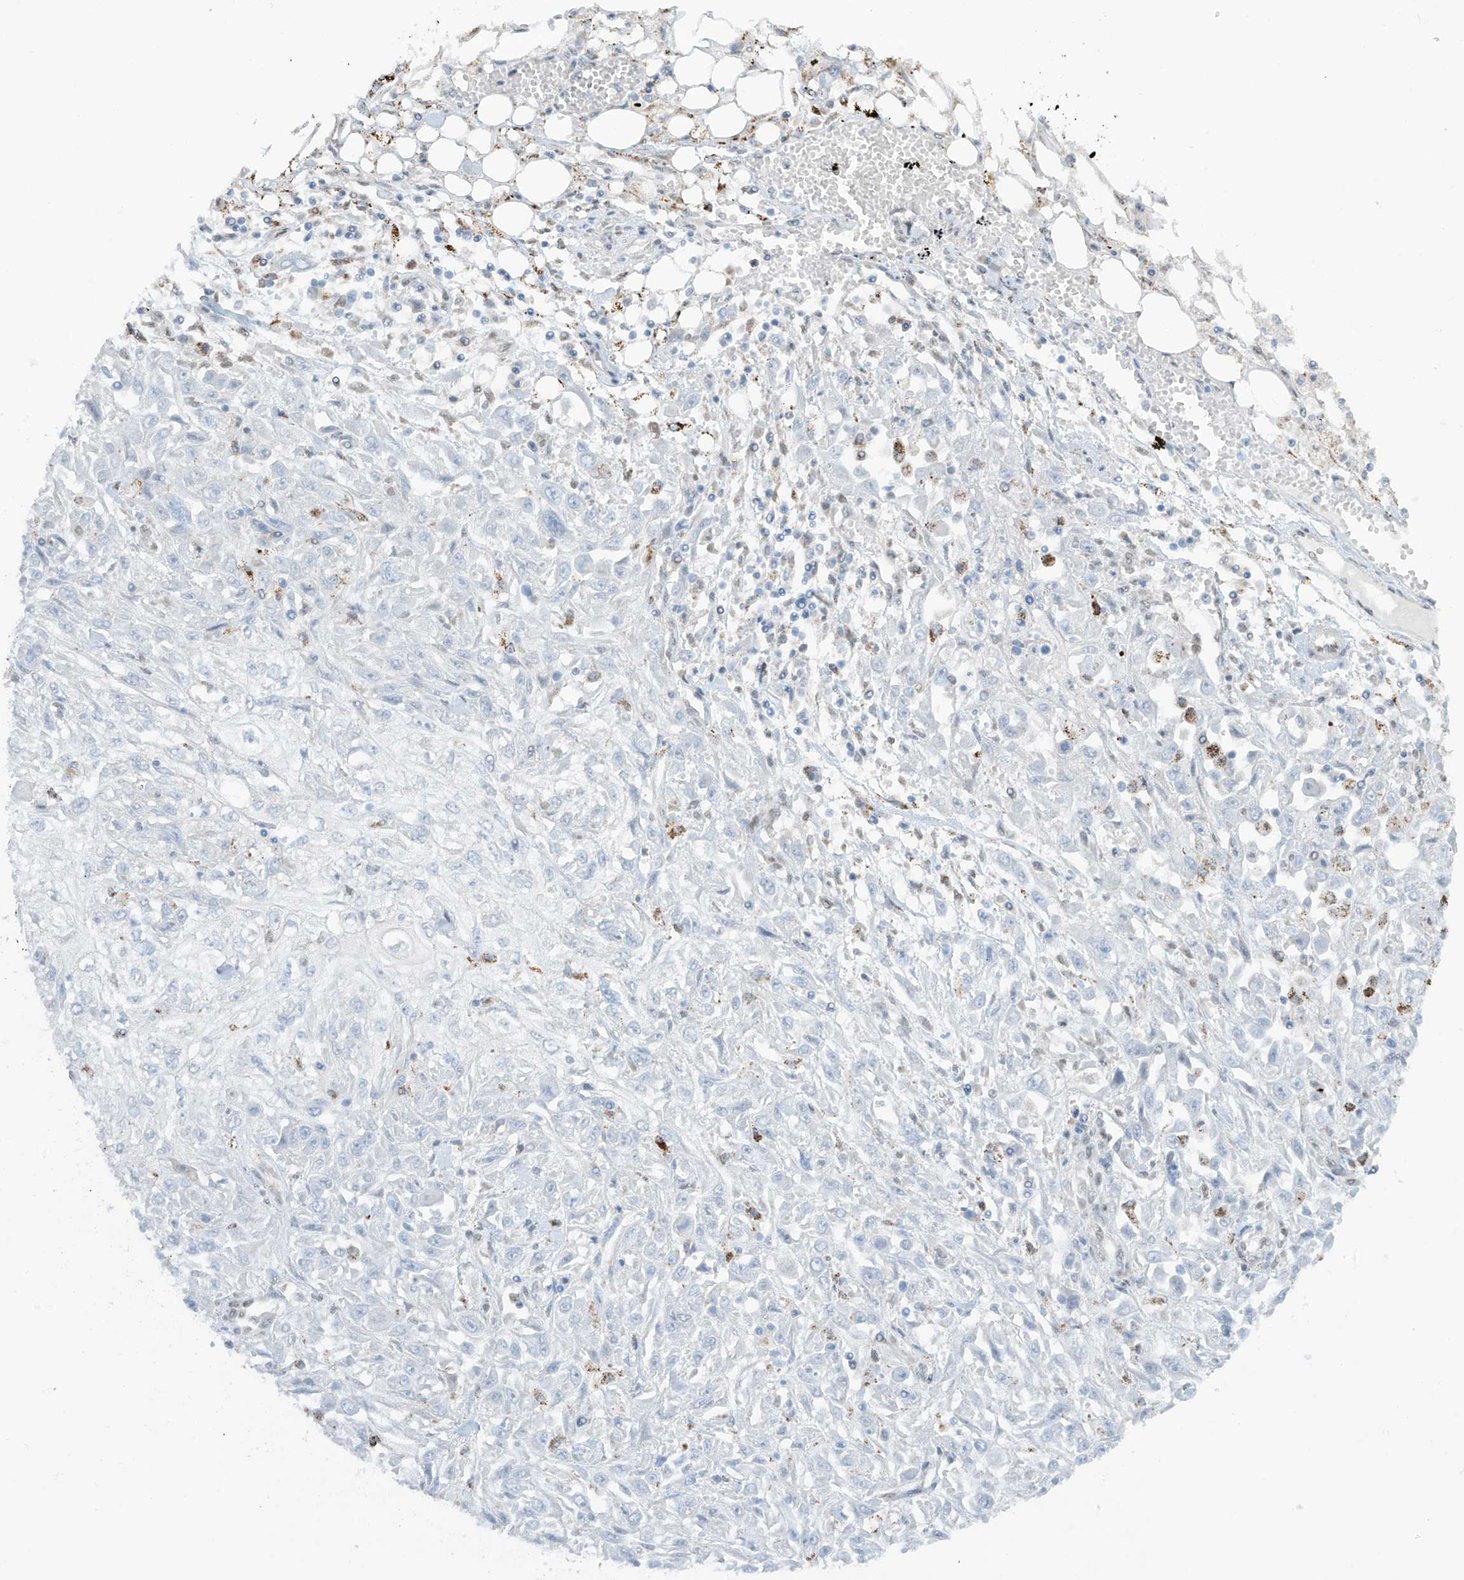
{"staining": {"intensity": "negative", "quantity": "none", "location": "none"}, "tissue": "skin cancer", "cell_type": "Tumor cells", "image_type": "cancer", "snomed": [{"axis": "morphology", "description": "Squamous cell carcinoma, NOS"}, {"axis": "morphology", "description": "Squamous cell carcinoma, metastatic, NOS"}, {"axis": "topography", "description": "Skin"}, {"axis": "topography", "description": "Lymph node"}], "caption": "Tumor cells show no significant staining in squamous cell carcinoma (skin).", "gene": "PM20D2", "patient": {"sex": "male", "age": 75}}